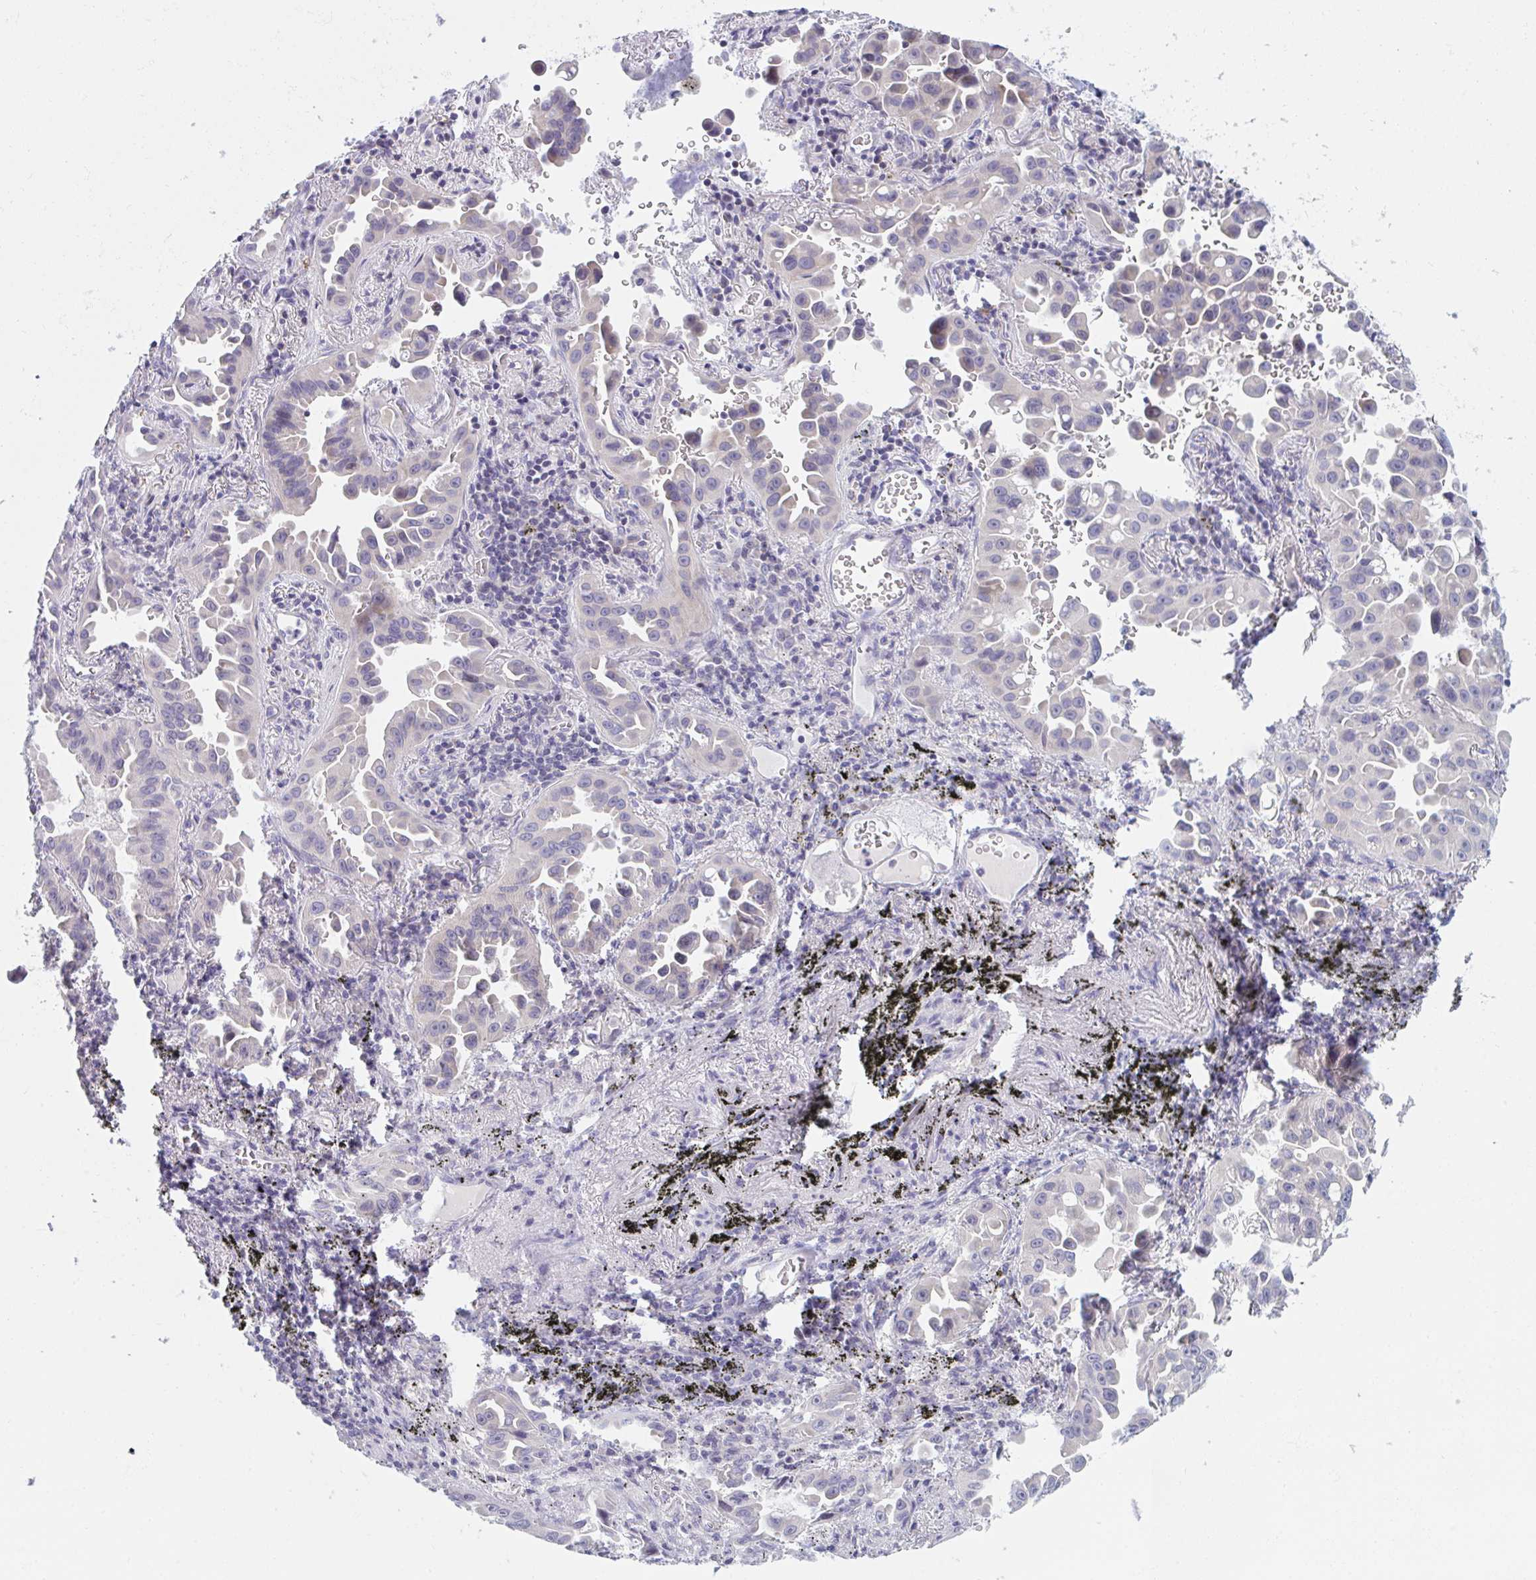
{"staining": {"intensity": "negative", "quantity": "none", "location": "none"}, "tissue": "lung cancer", "cell_type": "Tumor cells", "image_type": "cancer", "snomed": [{"axis": "morphology", "description": "Adenocarcinoma, NOS"}, {"axis": "topography", "description": "Lung"}], "caption": "The image demonstrates no staining of tumor cells in lung adenocarcinoma. (Stains: DAB (3,3'-diaminobenzidine) immunohistochemistry (IHC) with hematoxylin counter stain, Microscopy: brightfield microscopy at high magnification).", "gene": "NAA30", "patient": {"sex": "male", "age": 68}}